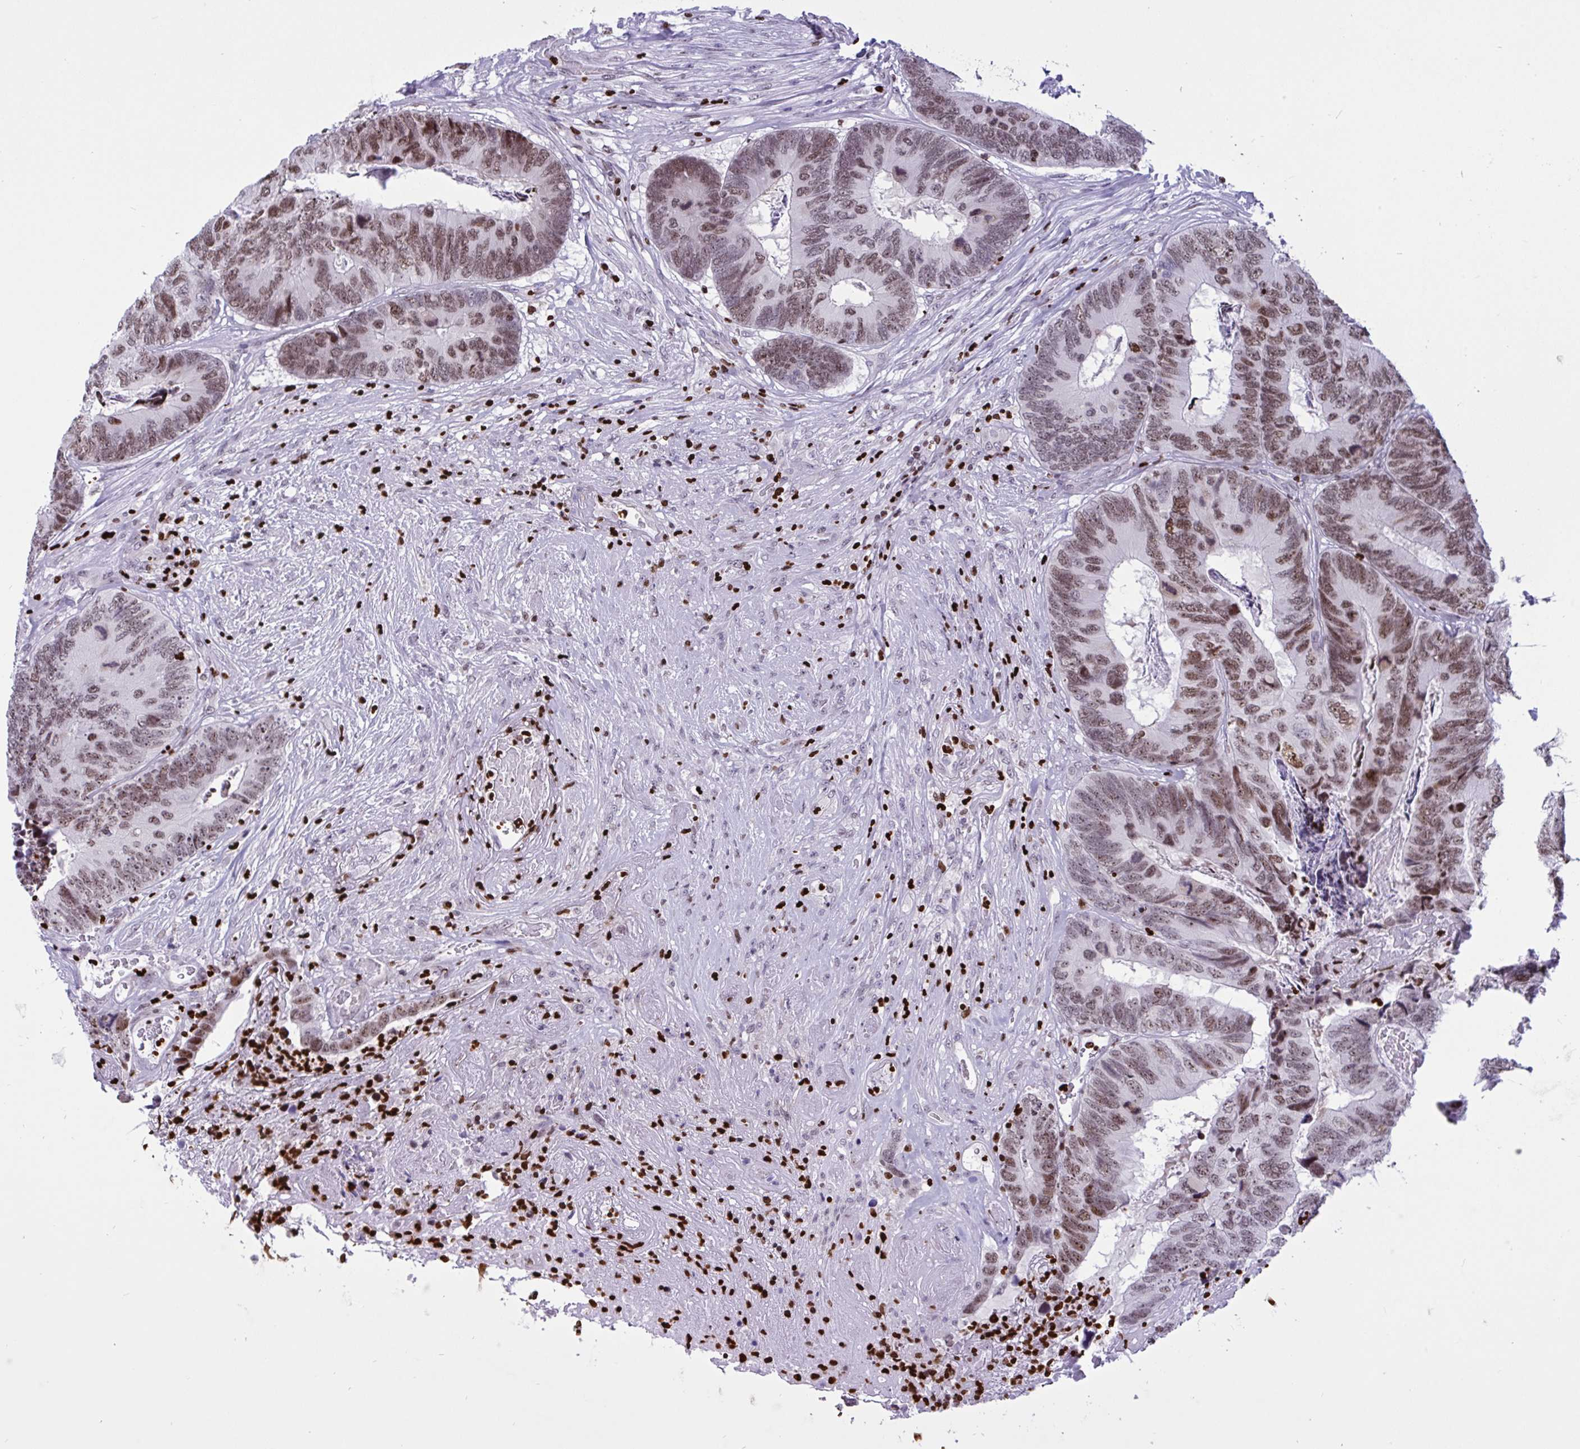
{"staining": {"intensity": "moderate", "quantity": ">75%", "location": "nuclear"}, "tissue": "colorectal cancer", "cell_type": "Tumor cells", "image_type": "cancer", "snomed": [{"axis": "morphology", "description": "Adenocarcinoma, NOS"}, {"axis": "topography", "description": "Colon"}], "caption": "Immunohistochemical staining of adenocarcinoma (colorectal) reveals moderate nuclear protein positivity in about >75% of tumor cells.", "gene": "HMGB2", "patient": {"sex": "female", "age": 67}}